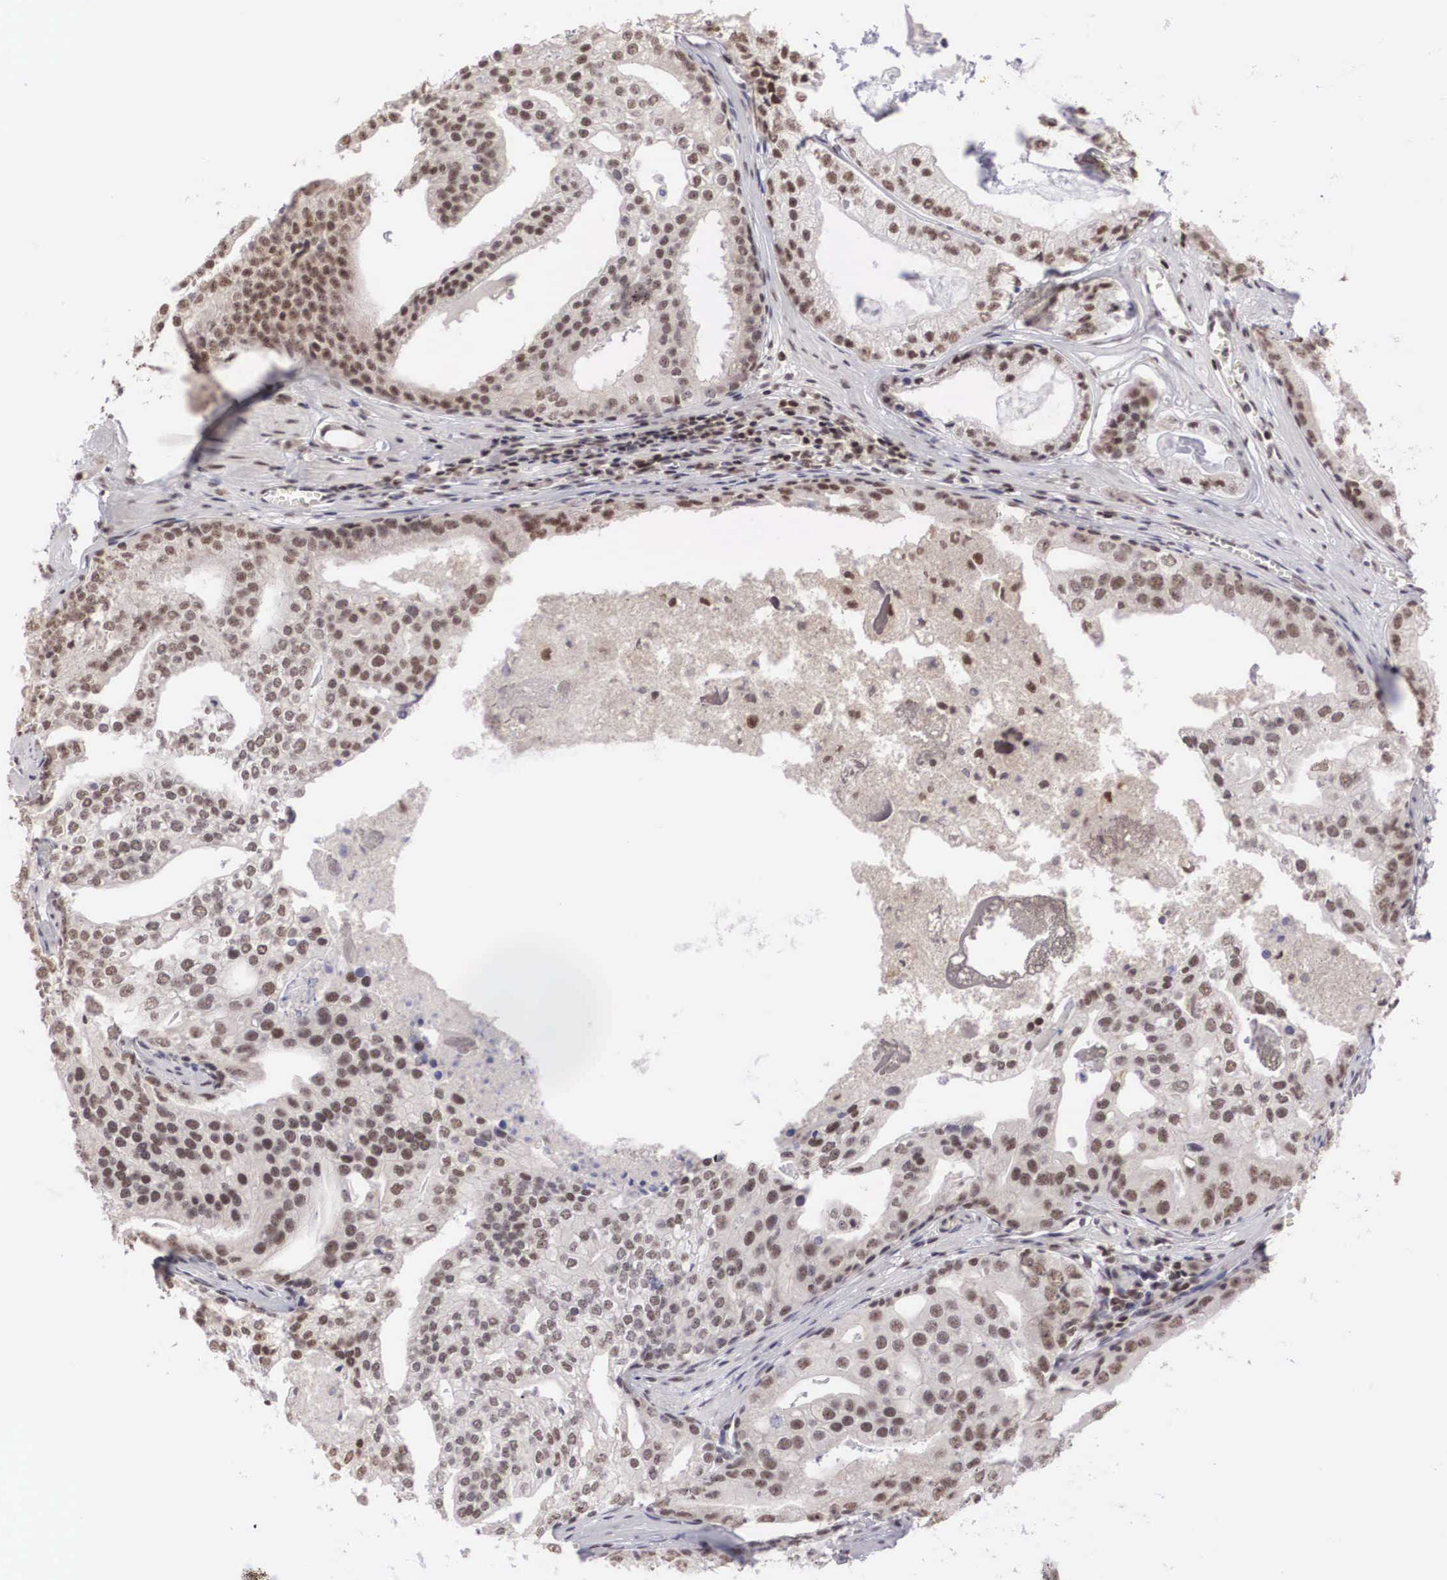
{"staining": {"intensity": "moderate", "quantity": ">75%", "location": "nuclear"}, "tissue": "prostate cancer", "cell_type": "Tumor cells", "image_type": "cancer", "snomed": [{"axis": "morphology", "description": "Adenocarcinoma, High grade"}, {"axis": "topography", "description": "Prostate"}], "caption": "Human prostate adenocarcinoma (high-grade) stained with a protein marker demonstrates moderate staining in tumor cells.", "gene": "HTATSF1", "patient": {"sex": "male", "age": 56}}